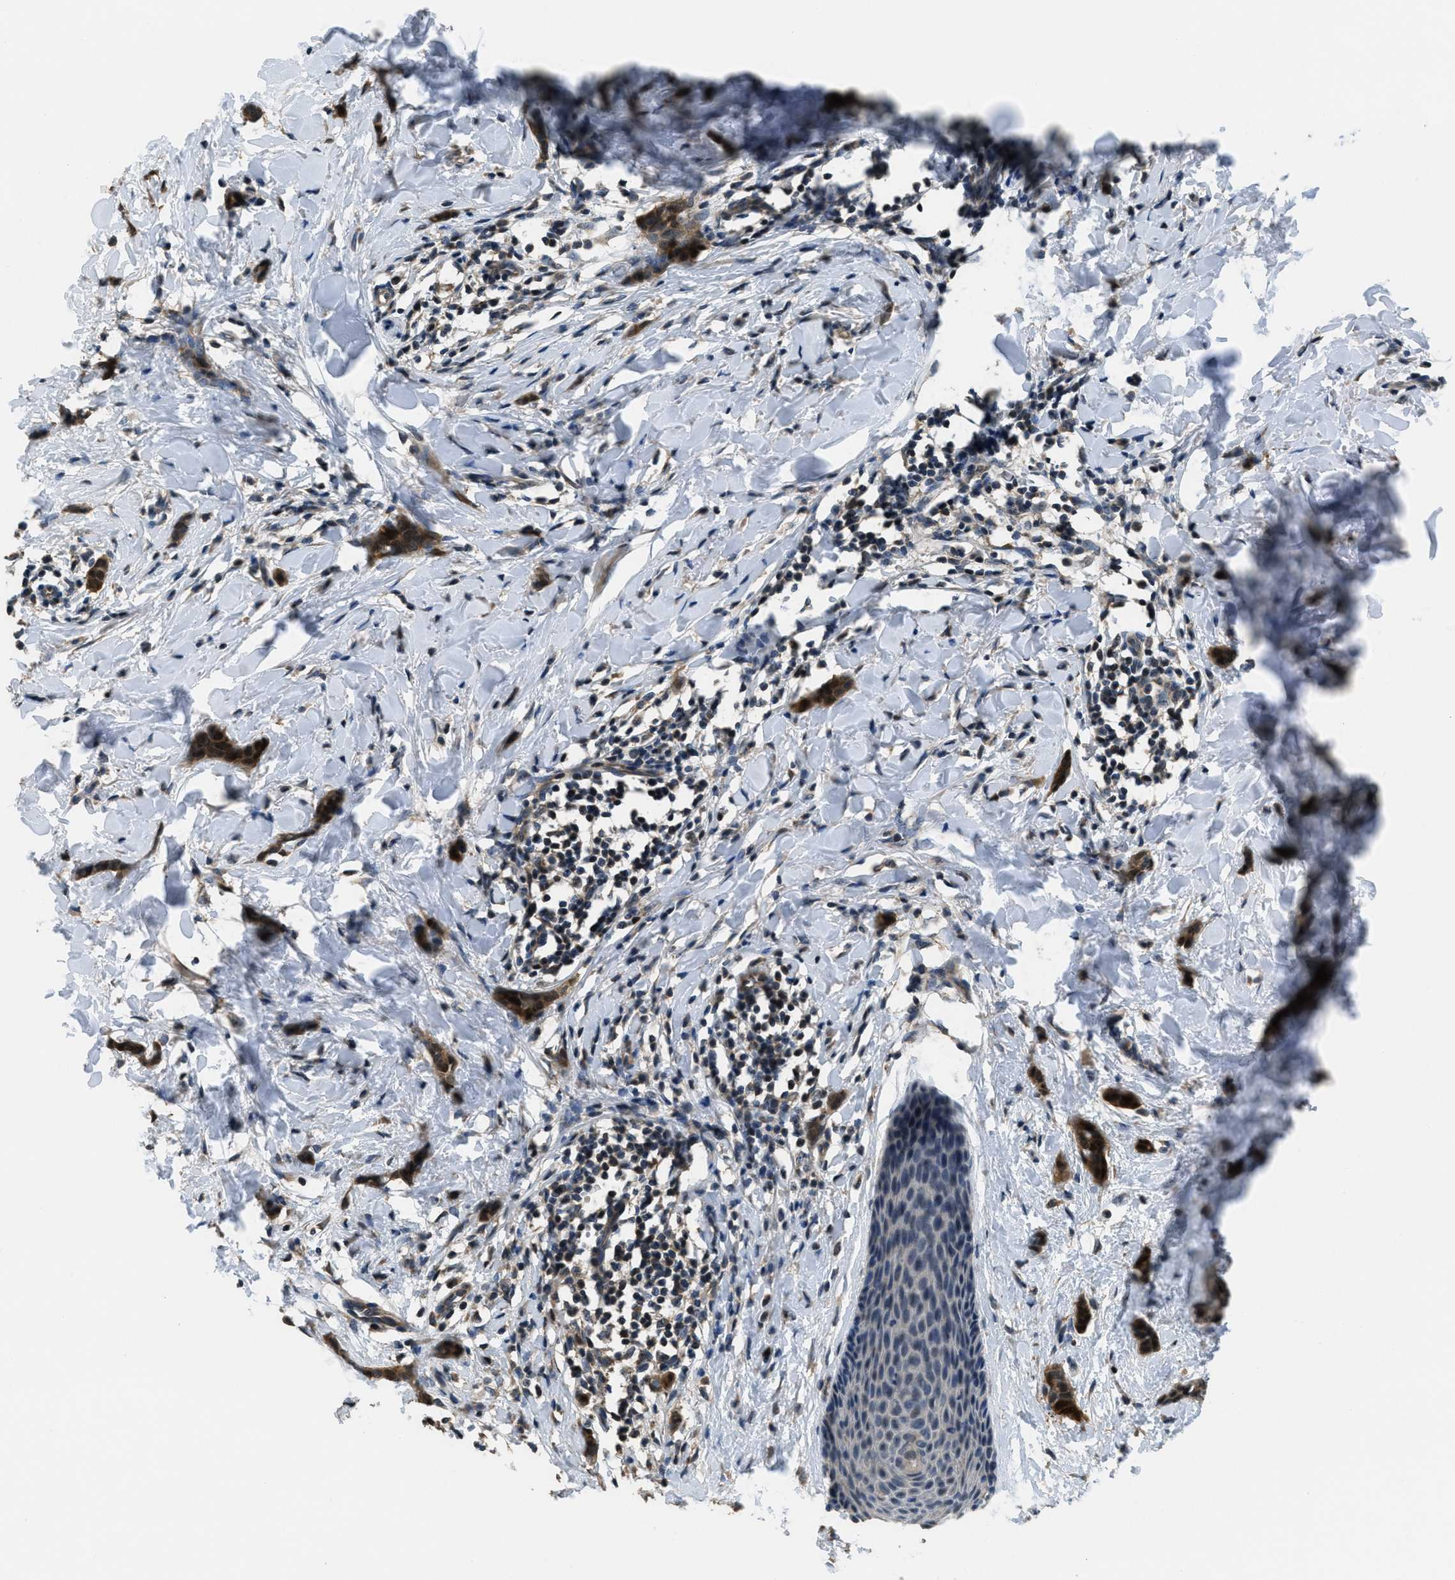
{"staining": {"intensity": "strong", "quantity": ">75%", "location": "cytoplasmic/membranous,nuclear"}, "tissue": "breast cancer", "cell_type": "Tumor cells", "image_type": "cancer", "snomed": [{"axis": "morphology", "description": "Lobular carcinoma"}, {"axis": "topography", "description": "Skin"}, {"axis": "topography", "description": "Breast"}], "caption": "Brown immunohistochemical staining in breast lobular carcinoma reveals strong cytoplasmic/membranous and nuclear positivity in about >75% of tumor cells.", "gene": "NAT1", "patient": {"sex": "female", "age": 46}}